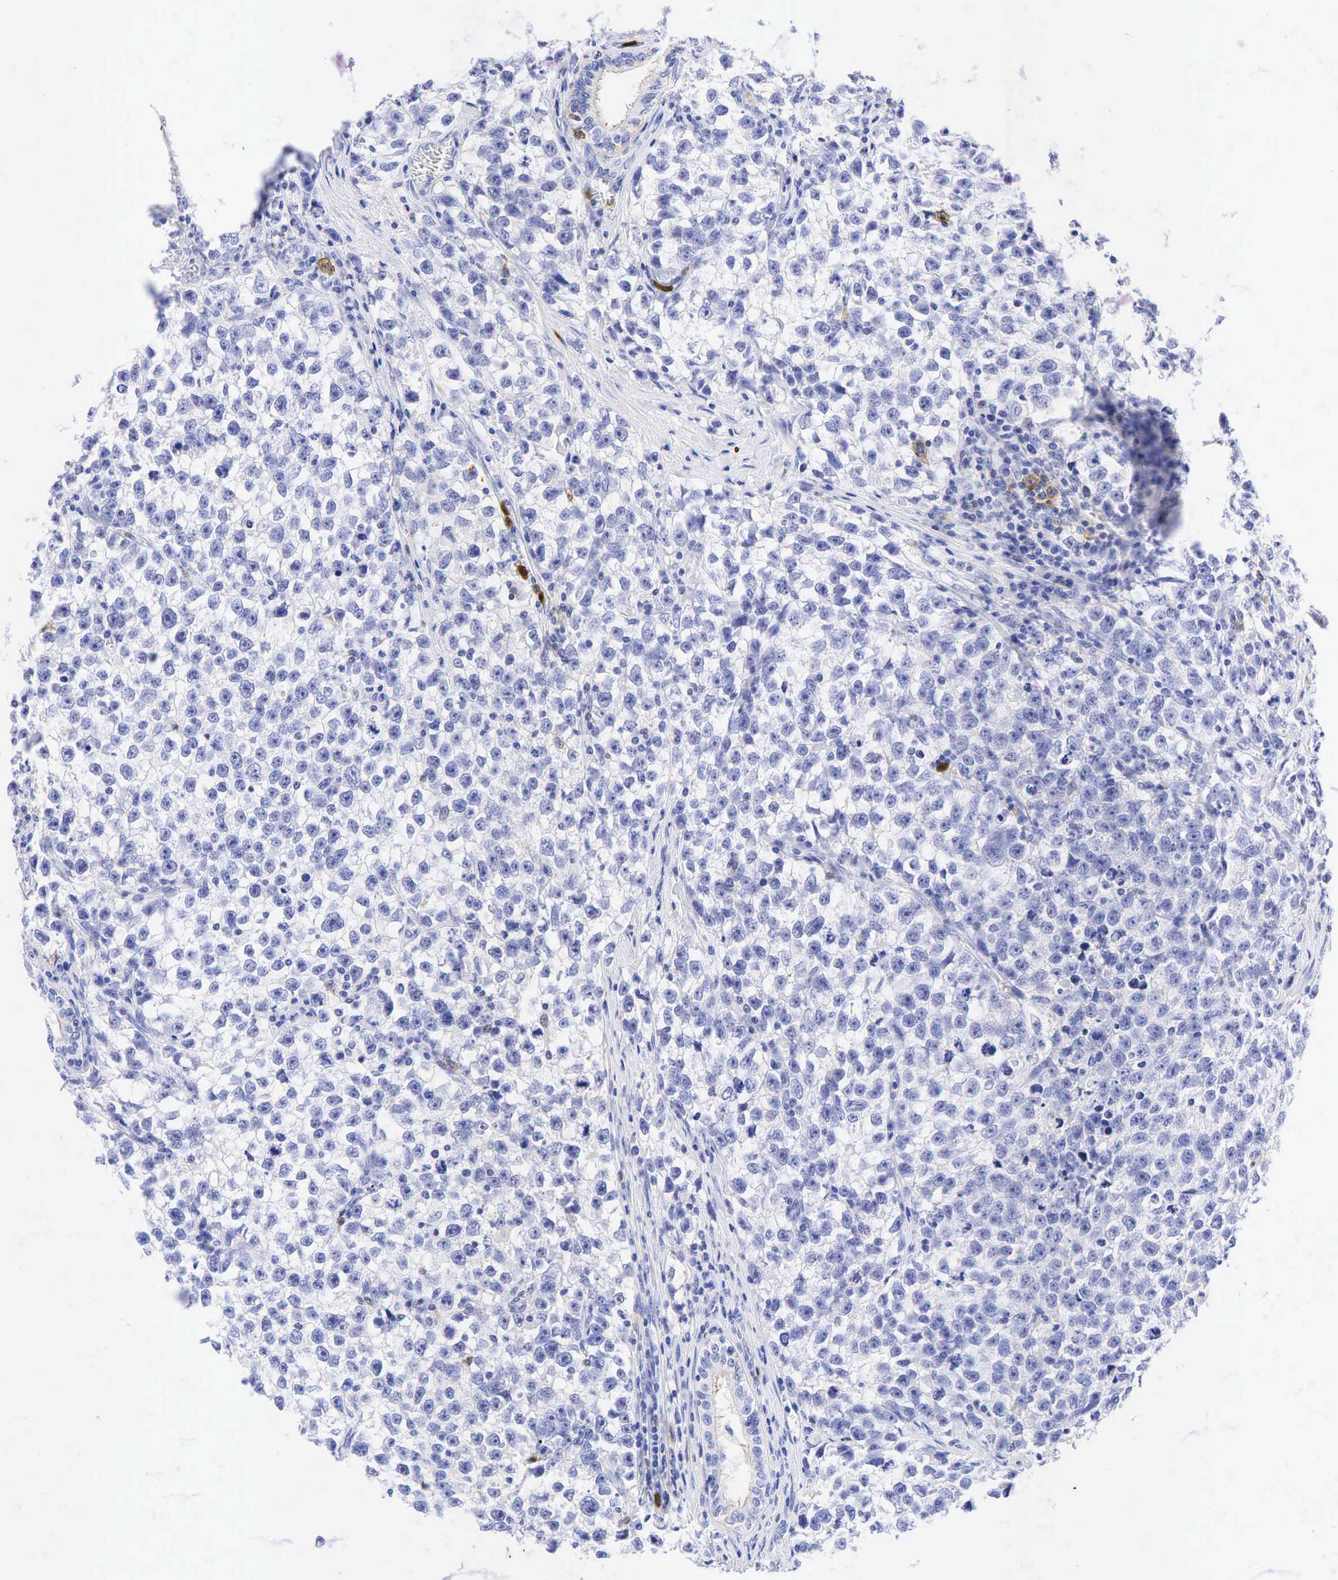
{"staining": {"intensity": "moderate", "quantity": "<25%", "location": "cytoplasmic/membranous"}, "tissue": "testis cancer", "cell_type": "Tumor cells", "image_type": "cancer", "snomed": [{"axis": "morphology", "description": "Seminoma, NOS"}, {"axis": "morphology", "description": "Carcinoma, Embryonal, NOS"}, {"axis": "topography", "description": "Testis"}], "caption": "A photomicrograph showing moderate cytoplasmic/membranous staining in about <25% of tumor cells in testis embryonal carcinoma, as visualized by brown immunohistochemical staining.", "gene": "TNFRSF8", "patient": {"sex": "male", "age": 30}}